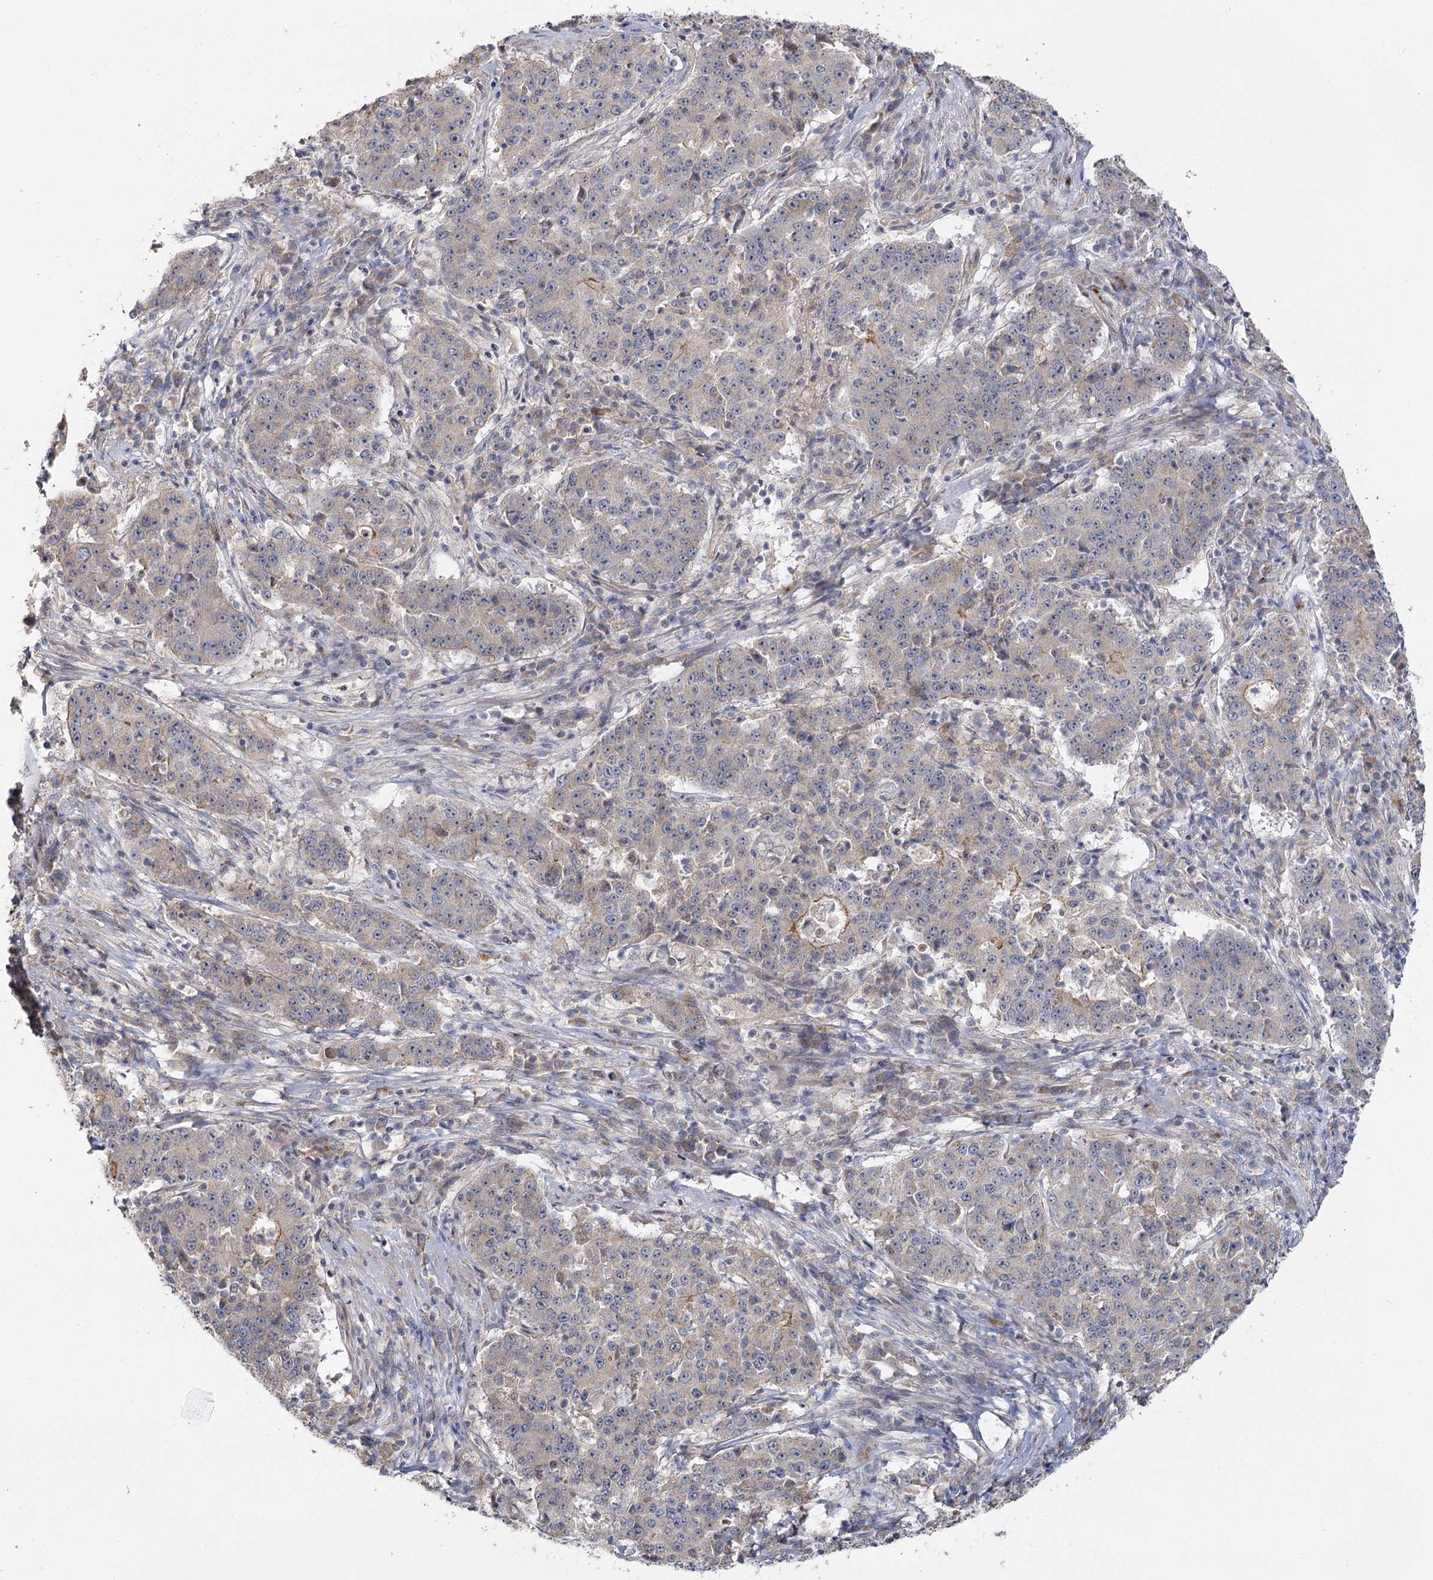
{"staining": {"intensity": "weak", "quantity": "<25%", "location": "cytoplasmic/membranous"}, "tissue": "stomach cancer", "cell_type": "Tumor cells", "image_type": "cancer", "snomed": [{"axis": "morphology", "description": "Adenocarcinoma, NOS"}, {"axis": "topography", "description": "Stomach"}], "caption": "This is a histopathology image of IHC staining of stomach cancer (adenocarcinoma), which shows no staining in tumor cells. (DAB (3,3'-diaminobenzidine) IHC, high magnification).", "gene": "ANGPTL5", "patient": {"sex": "male", "age": 59}}